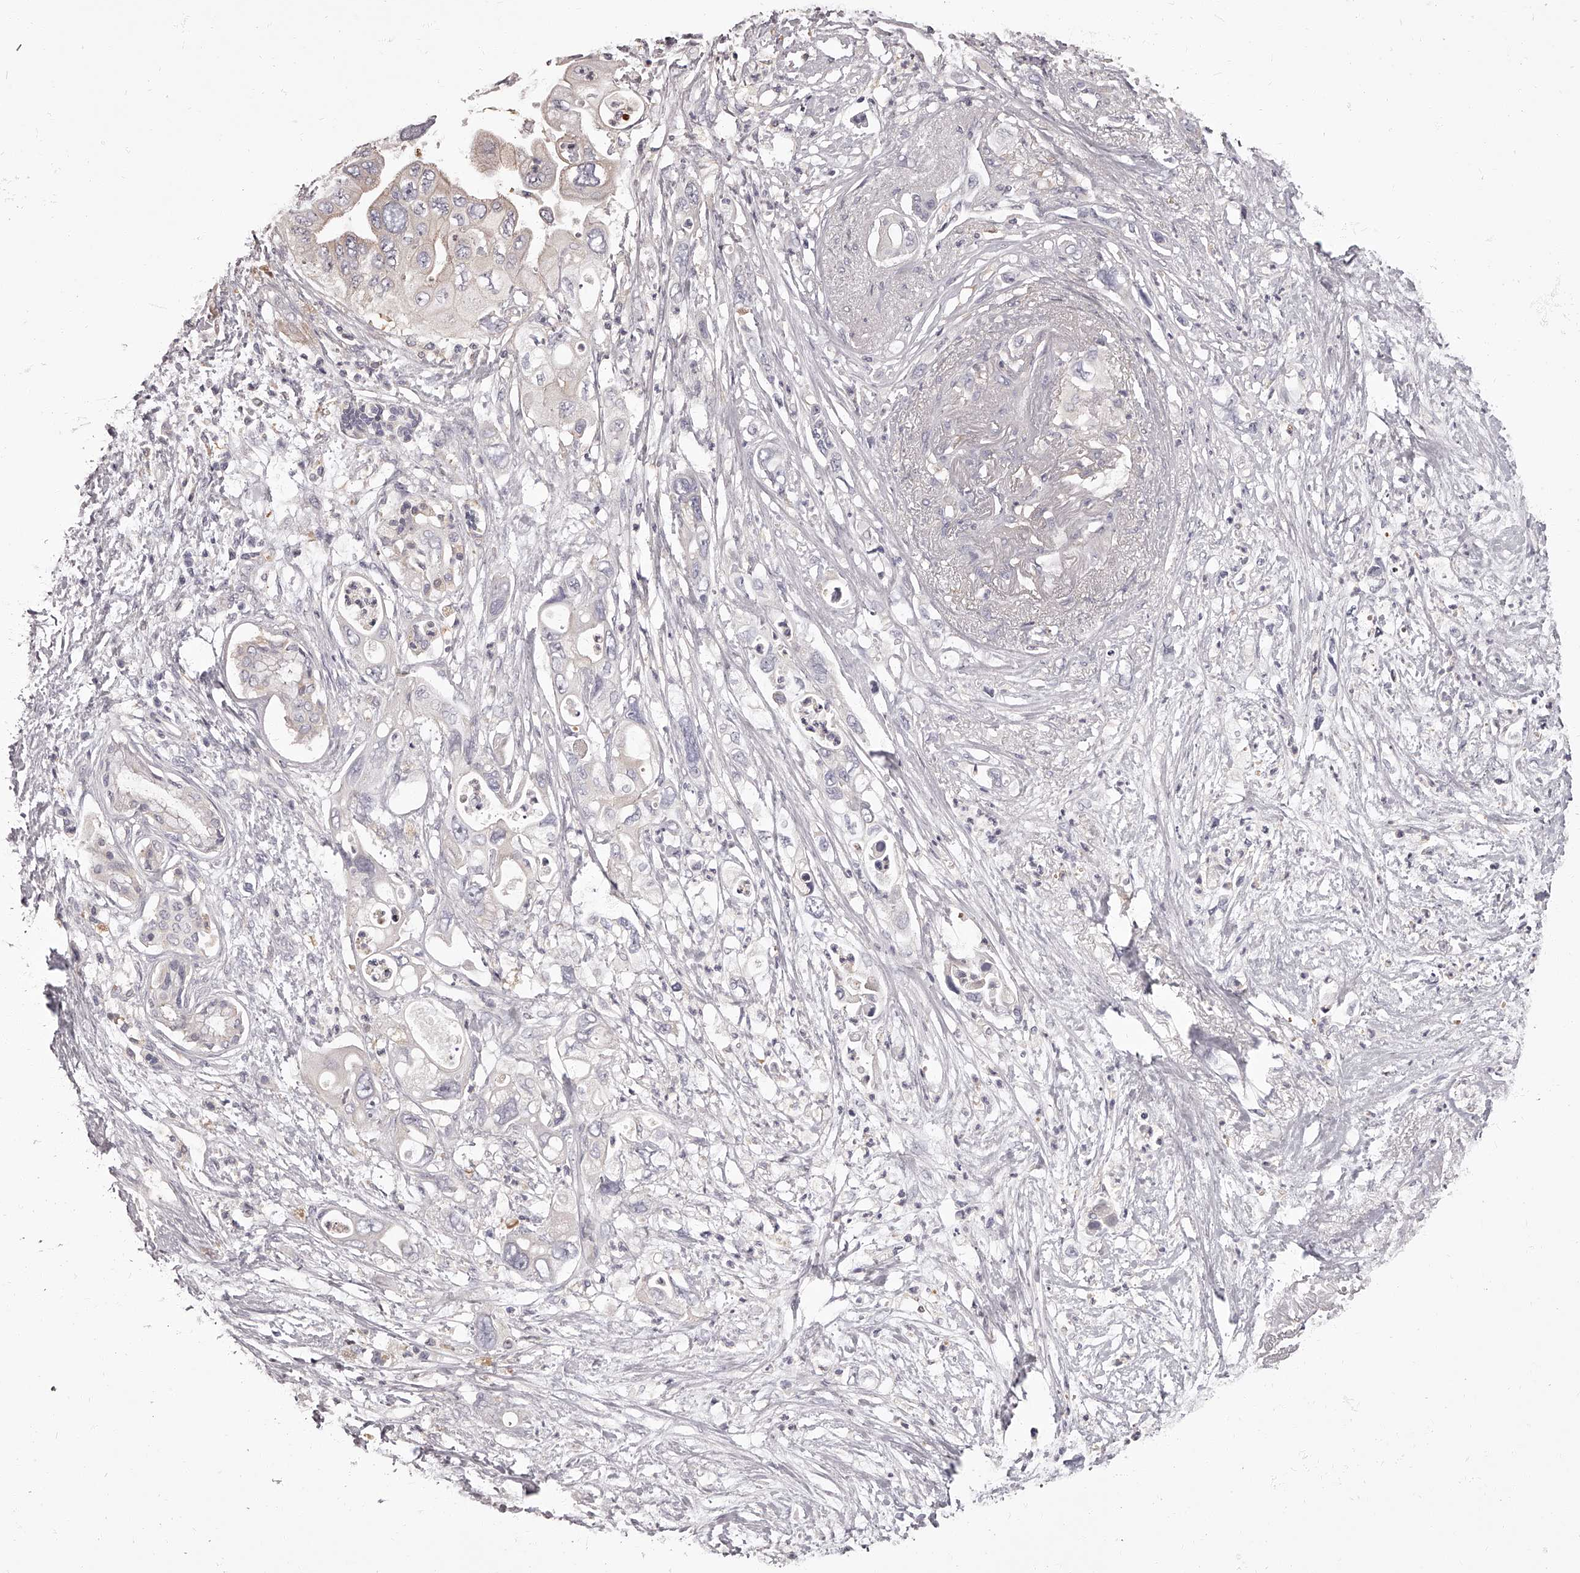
{"staining": {"intensity": "negative", "quantity": "none", "location": "none"}, "tissue": "pancreatic cancer", "cell_type": "Tumor cells", "image_type": "cancer", "snomed": [{"axis": "morphology", "description": "Adenocarcinoma, NOS"}, {"axis": "topography", "description": "Pancreas"}], "caption": "A micrograph of pancreatic cancer (adenocarcinoma) stained for a protein displays no brown staining in tumor cells.", "gene": "APEH", "patient": {"sex": "male", "age": 66}}